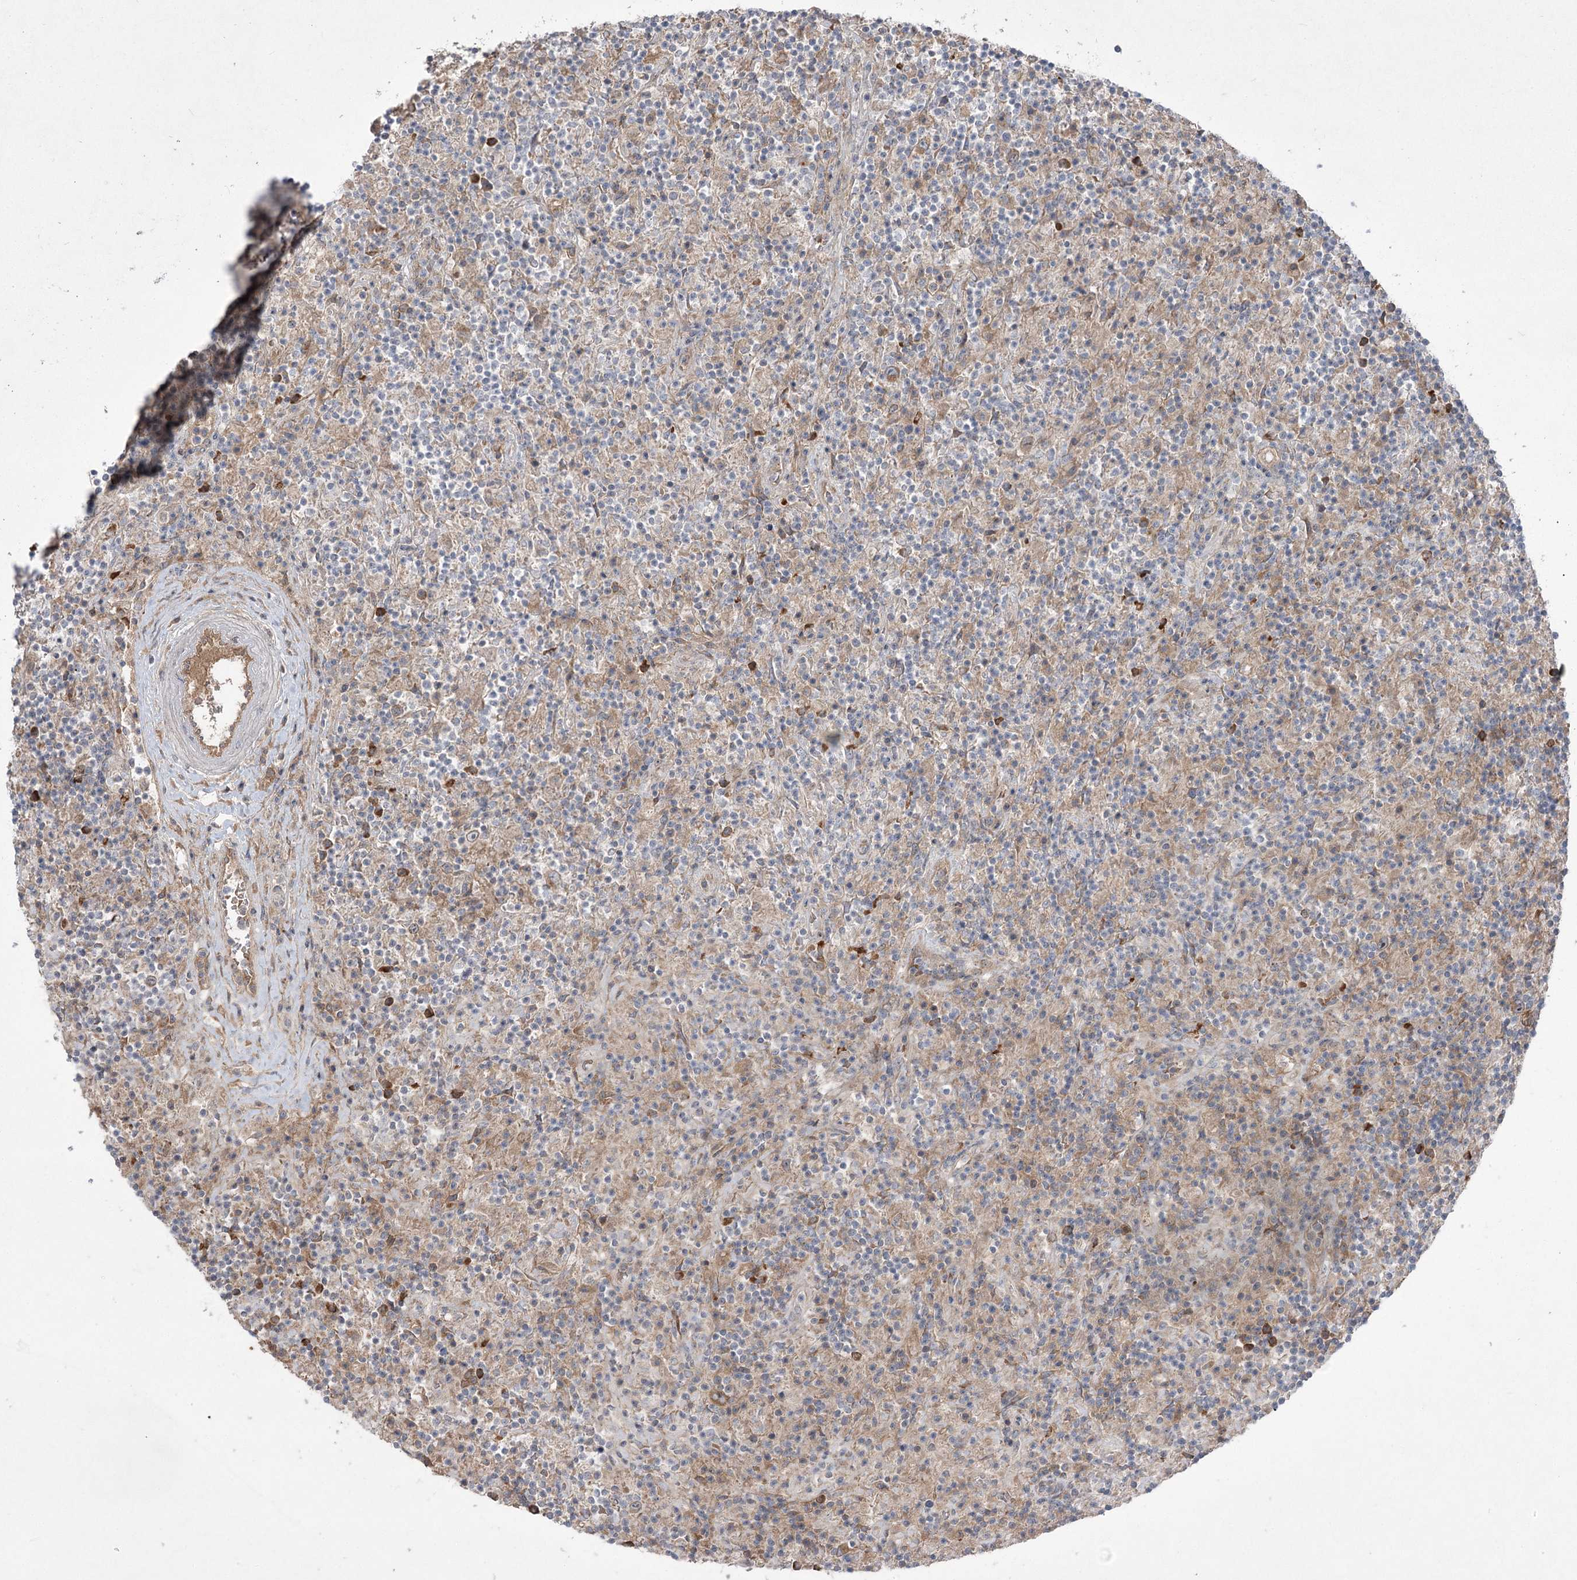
{"staining": {"intensity": "moderate", "quantity": "25%-75%", "location": "cytoplasmic/membranous"}, "tissue": "lymphoma", "cell_type": "Tumor cells", "image_type": "cancer", "snomed": [{"axis": "morphology", "description": "Hodgkin's disease, NOS"}, {"axis": "topography", "description": "Lymph node"}], "caption": "Protein expression analysis of lymphoma reveals moderate cytoplasmic/membranous positivity in about 25%-75% of tumor cells. Using DAB (brown) and hematoxylin (blue) stains, captured at high magnification using brightfield microscopy.", "gene": "PLEKHA5", "patient": {"sex": "male", "age": 70}}